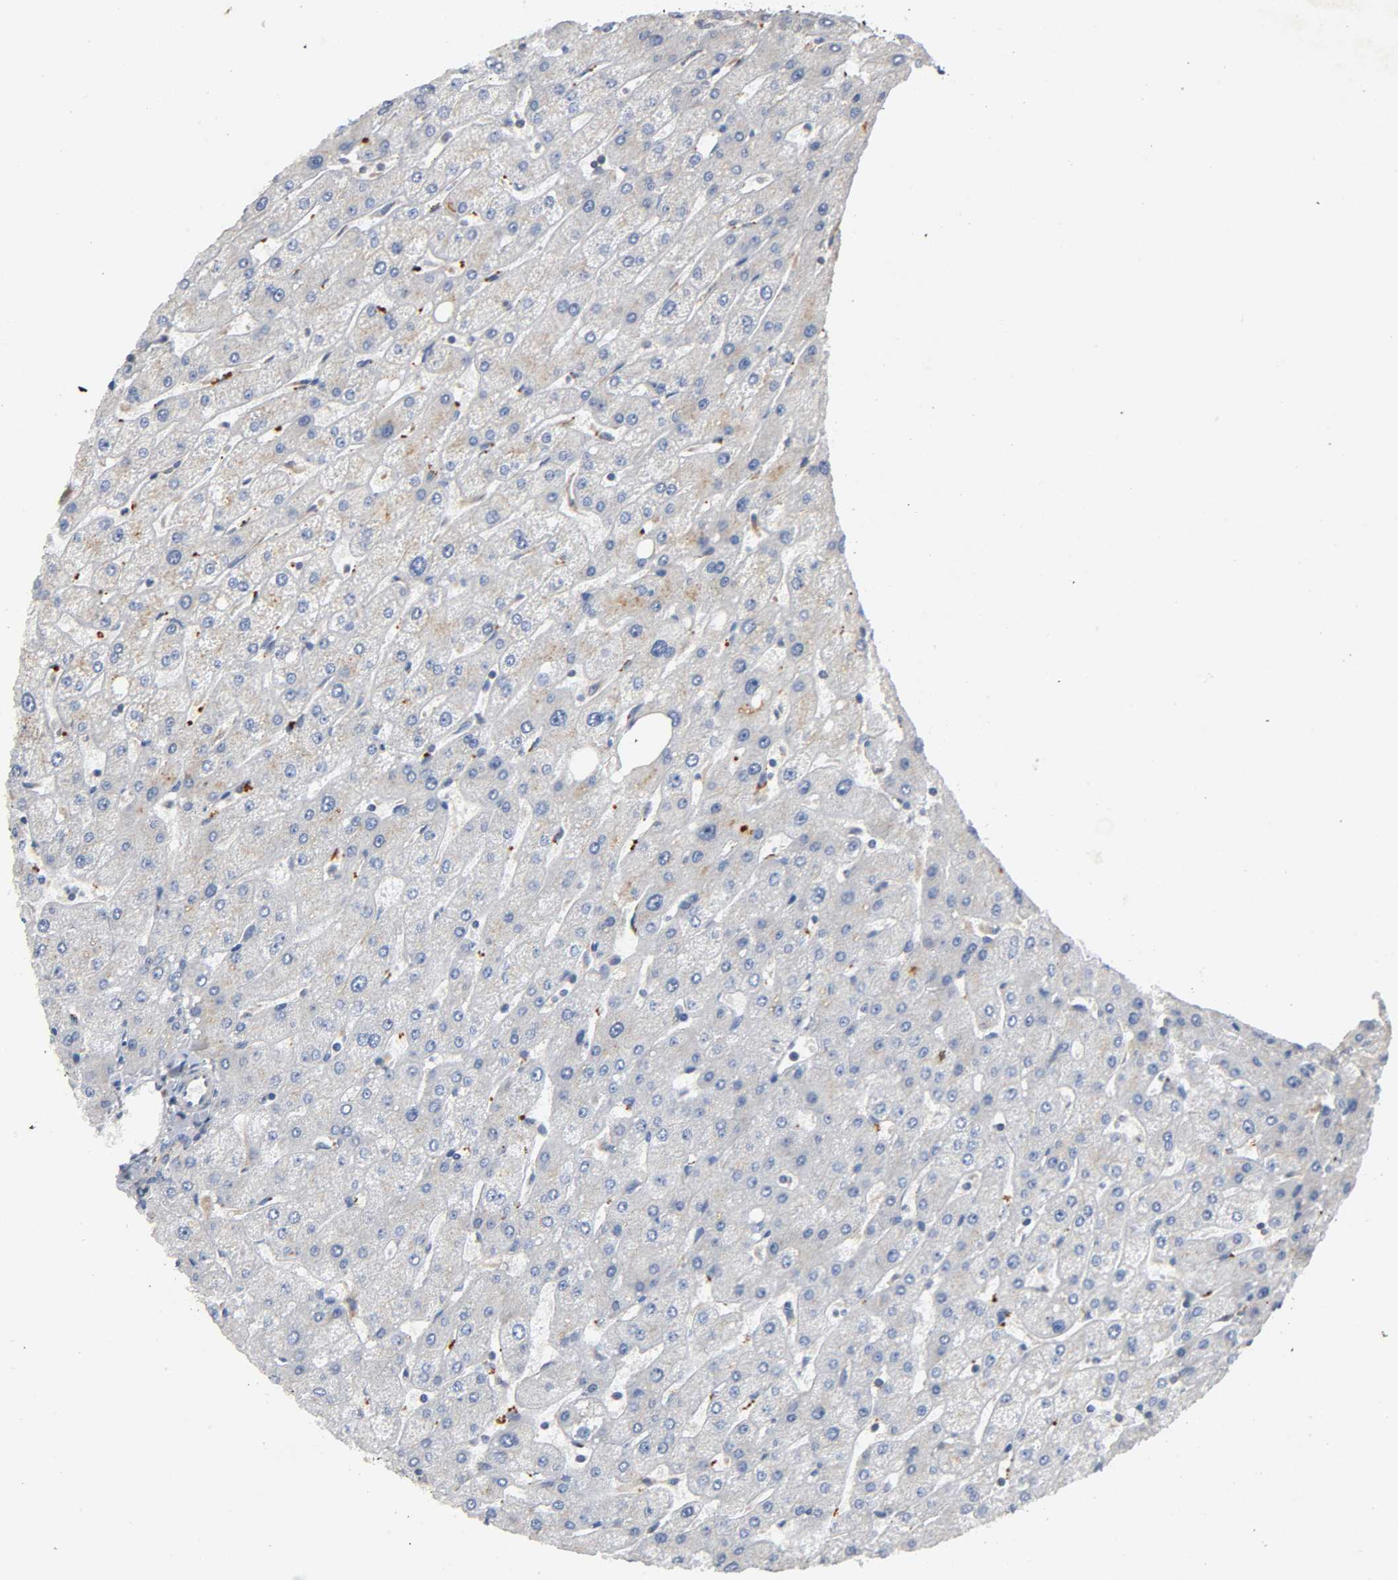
{"staining": {"intensity": "negative", "quantity": "none", "location": "none"}, "tissue": "liver", "cell_type": "Cholangiocytes", "image_type": "normal", "snomed": [{"axis": "morphology", "description": "Normal tissue, NOS"}, {"axis": "topography", "description": "Liver"}], "caption": "Immunohistochemistry of benign human liver shows no expression in cholangiocytes. The staining is performed using DAB brown chromogen with nuclei counter-stained in using hematoxylin.", "gene": "IKBKB", "patient": {"sex": "male", "age": 67}}